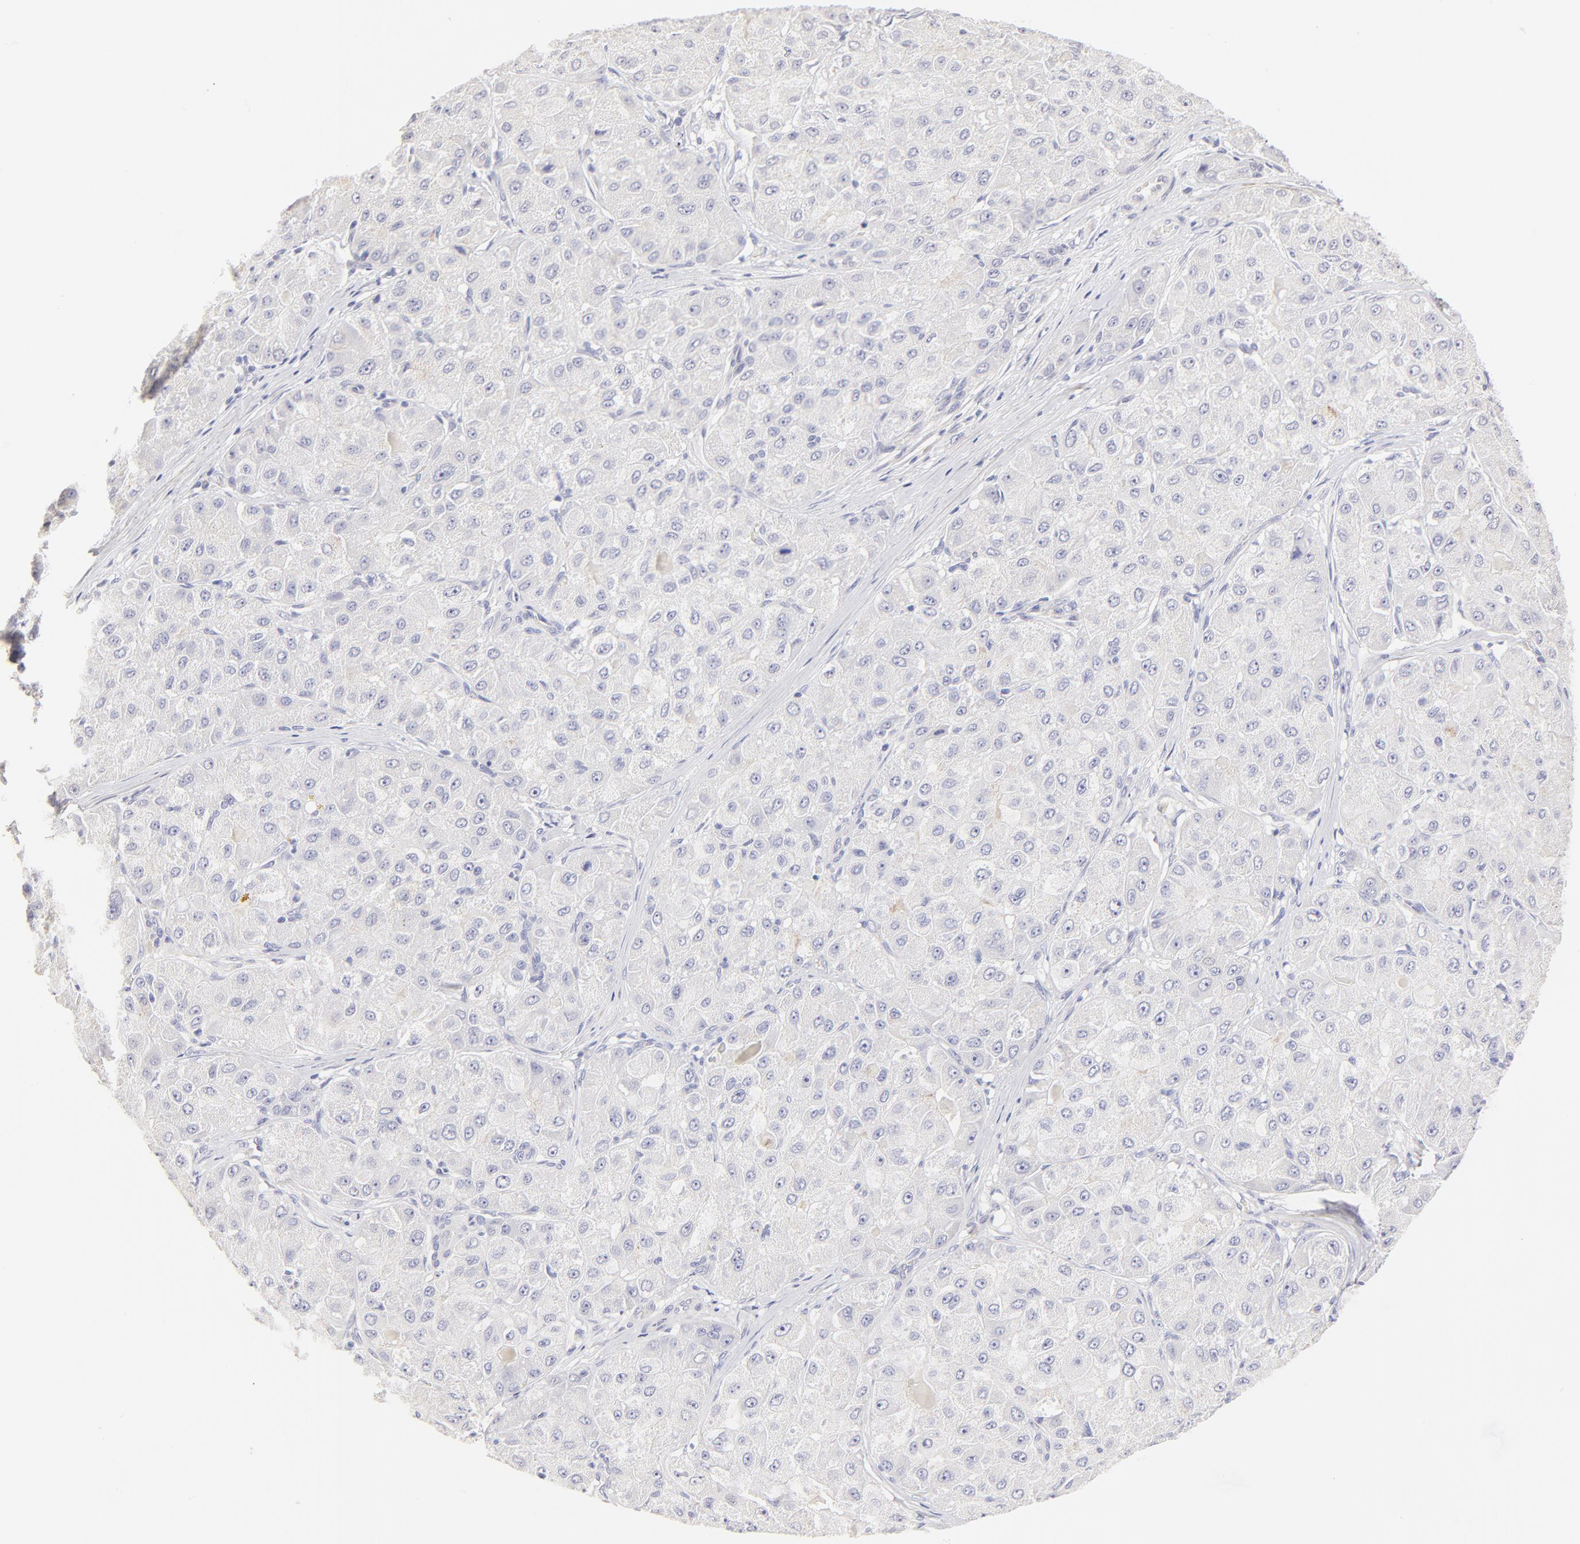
{"staining": {"intensity": "negative", "quantity": "none", "location": "none"}, "tissue": "liver cancer", "cell_type": "Tumor cells", "image_type": "cancer", "snomed": [{"axis": "morphology", "description": "Carcinoma, Hepatocellular, NOS"}, {"axis": "topography", "description": "Liver"}], "caption": "The photomicrograph displays no staining of tumor cells in hepatocellular carcinoma (liver).", "gene": "BTG2", "patient": {"sex": "male", "age": 80}}